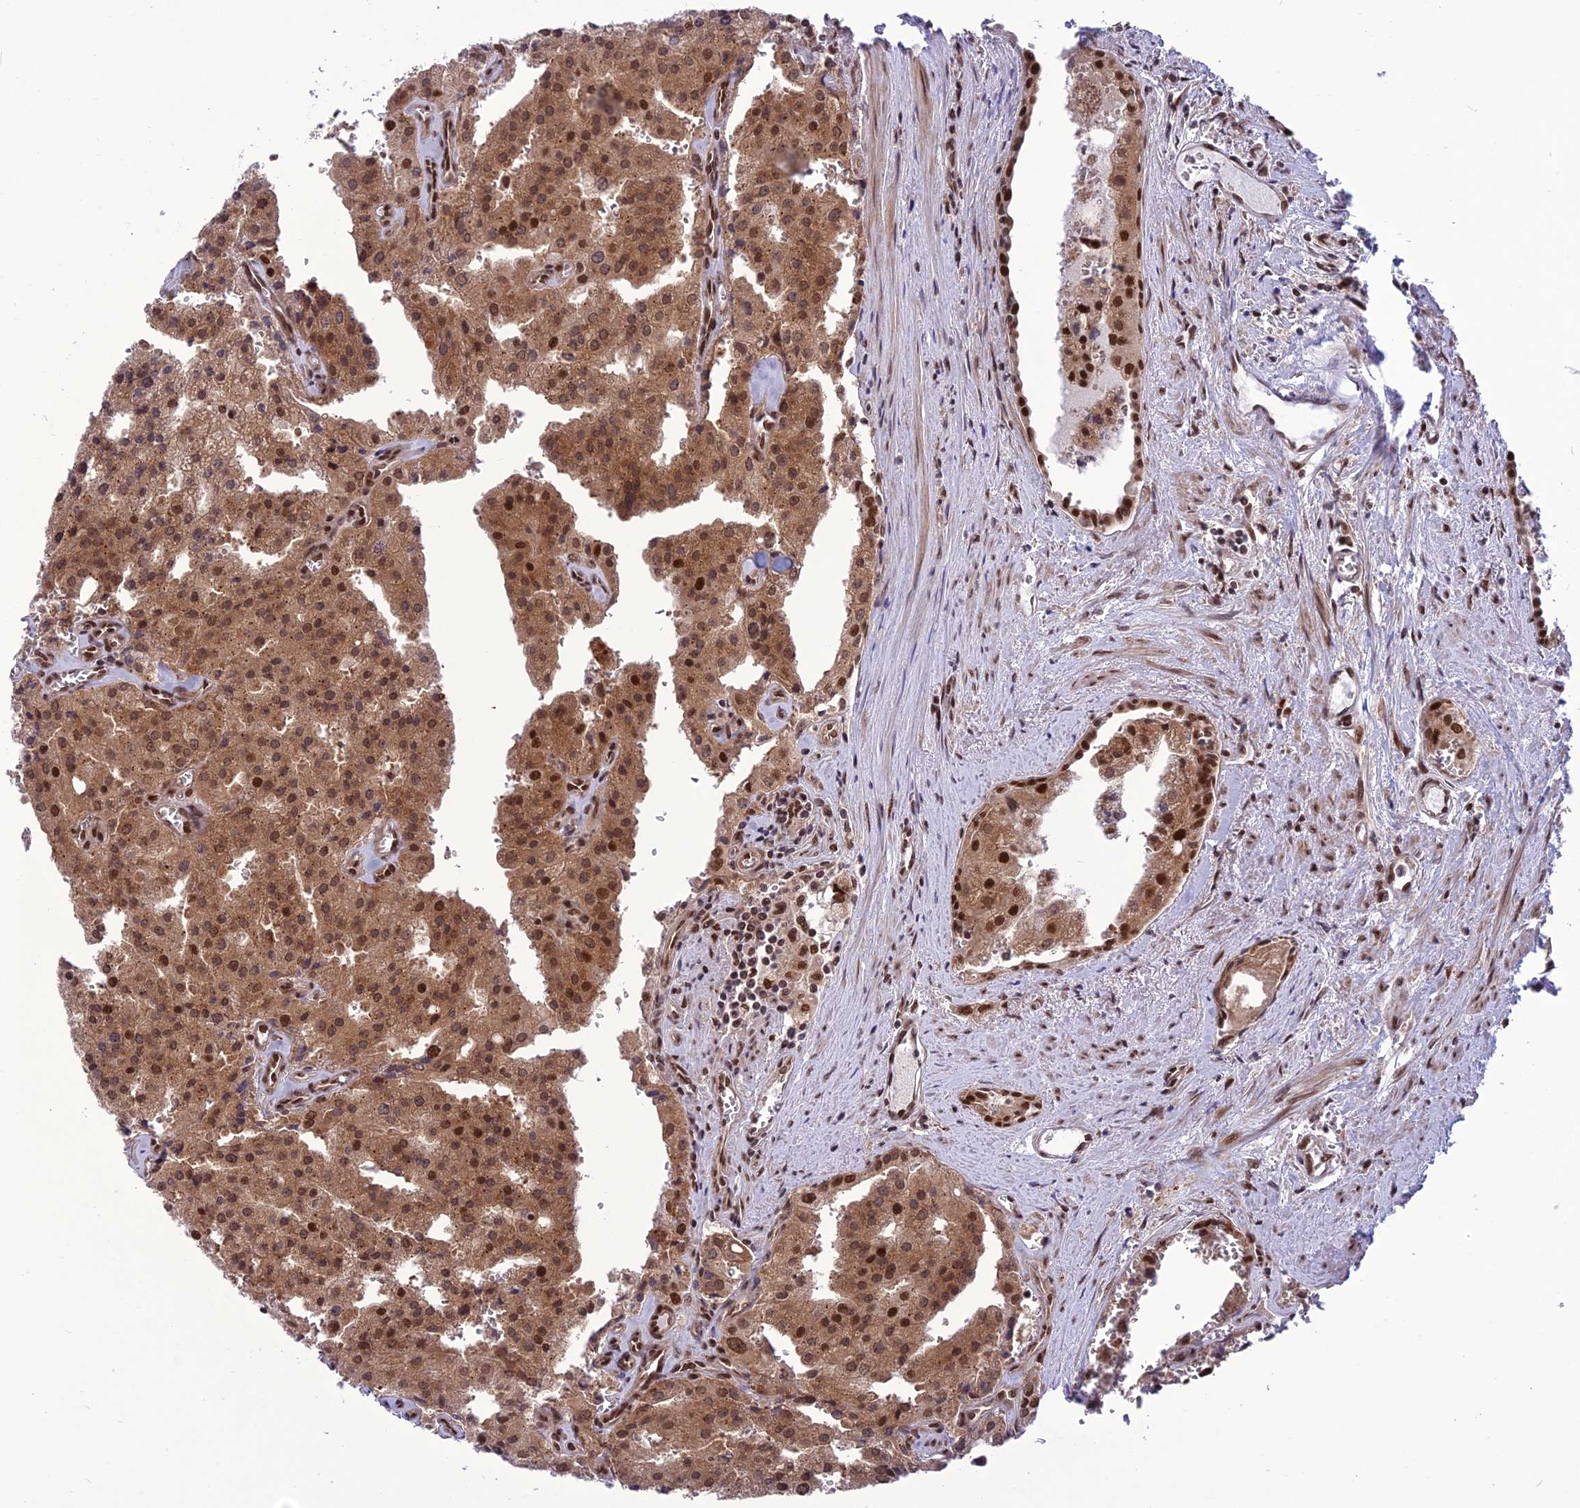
{"staining": {"intensity": "moderate", "quantity": ">75%", "location": "cytoplasmic/membranous,nuclear"}, "tissue": "prostate cancer", "cell_type": "Tumor cells", "image_type": "cancer", "snomed": [{"axis": "morphology", "description": "Adenocarcinoma, High grade"}, {"axis": "topography", "description": "Prostate"}], "caption": "A brown stain labels moderate cytoplasmic/membranous and nuclear staining of a protein in prostate cancer tumor cells. (DAB (3,3'-diaminobenzidine) IHC, brown staining for protein, blue staining for nuclei).", "gene": "RTRAF", "patient": {"sex": "male", "age": 68}}